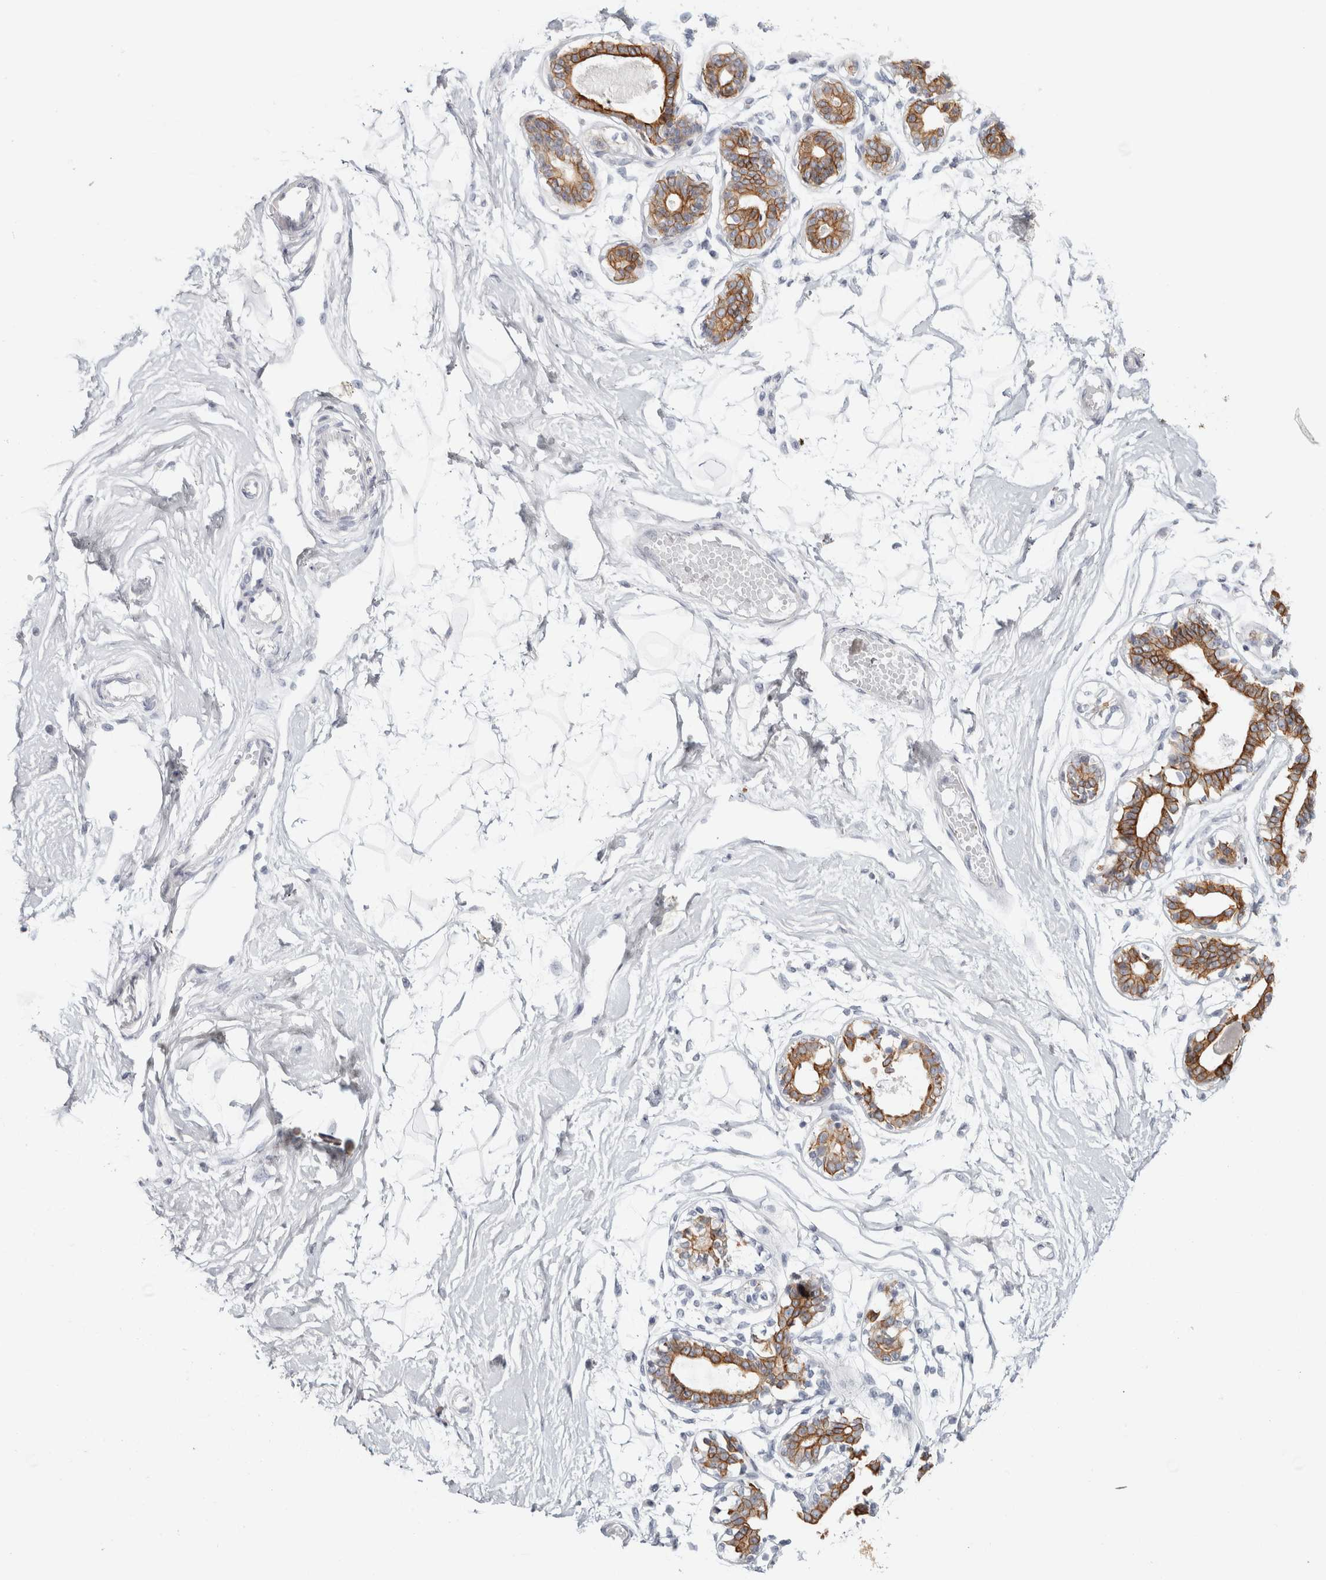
{"staining": {"intensity": "negative", "quantity": "none", "location": "none"}, "tissue": "breast", "cell_type": "Adipocytes", "image_type": "normal", "snomed": [{"axis": "morphology", "description": "Normal tissue, NOS"}, {"axis": "topography", "description": "Breast"}], "caption": "Immunohistochemistry of normal breast exhibits no expression in adipocytes. (Stains: DAB (3,3'-diaminobenzidine) immunohistochemistry with hematoxylin counter stain, Microscopy: brightfield microscopy at high magnification).", "gene": "RPH3AL", "patient": {"sex": "female", "age": 45}}